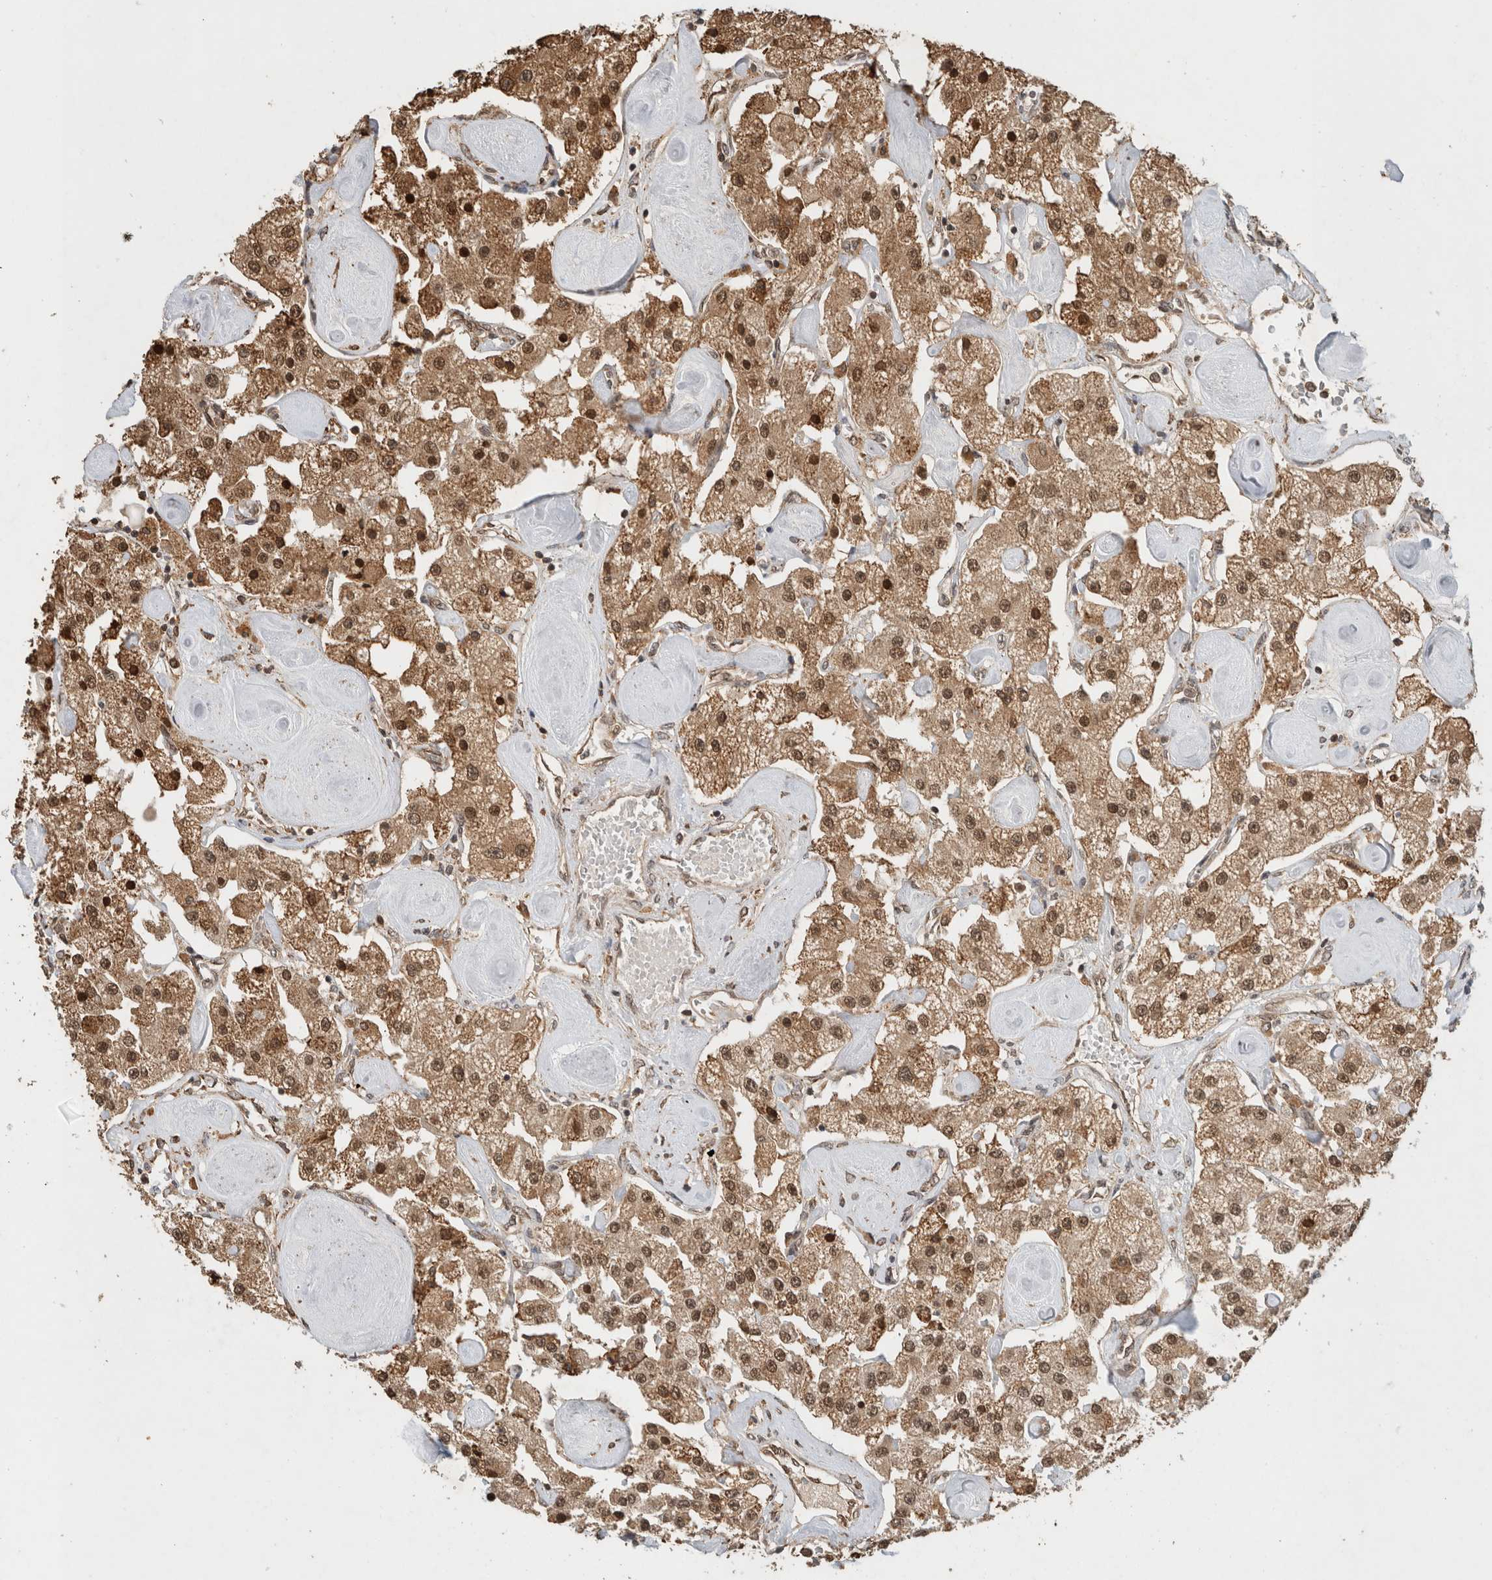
{"staining": {"intensity": "moderate", "quantity": ">75%", "location": "cytoplasmic/membranous,nuclear"}, "tissue": "carcinoid", "cell_type": "Tumor cells", "image_type": "cancer", "snomed": [{"axis": "morphology", "description": "Carcinoid, malignant, NOS"}, {"axis": "topography", "description": "Pancreas"}], "caption": "There is medium levels of moderate cytoplasmic/membranous and nuclear positivity in tumor cells of carcinoid, as demonstrated by immunohistochemical staining (brown color).", "gene": "C1orf21", "patient": {"sex": "male", "age": 41}}